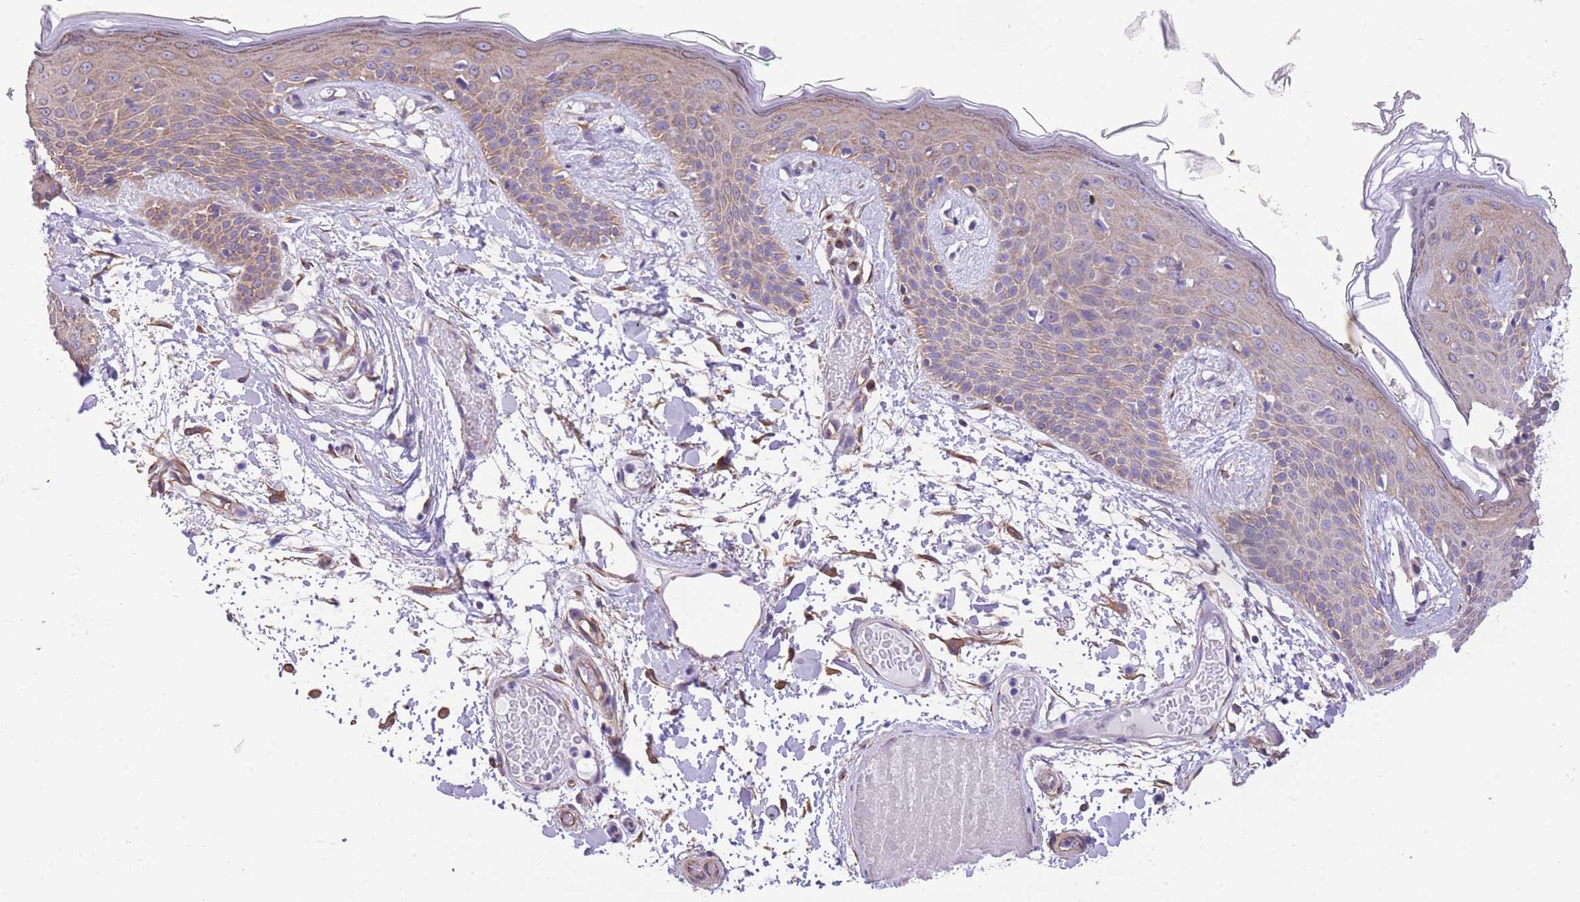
{"staining": {"intensity": "moderate", "quantity": "25%-75%", "location": "cytoplasmic/membranous"}, "tissue": "skin", "cell_type": "Fibroblasts", "image_type": "normal", "snomed": [{"axis": "morphology", "description": "Normal tissue, NOS"}, {"axis": "topography", "description": "Skin"}], "caption": "Brown immunohistochemical staining in normal human skin reveals moderate cytoplasmic/membranous staining in about 25%-75% of fibroblasts. (DAB (3,3'-diaminobenzidine) = brown stain, brightfield microscopy at high magnification).", "gene": "RHOU", "patient": {"sex": "male", "age": 79}}